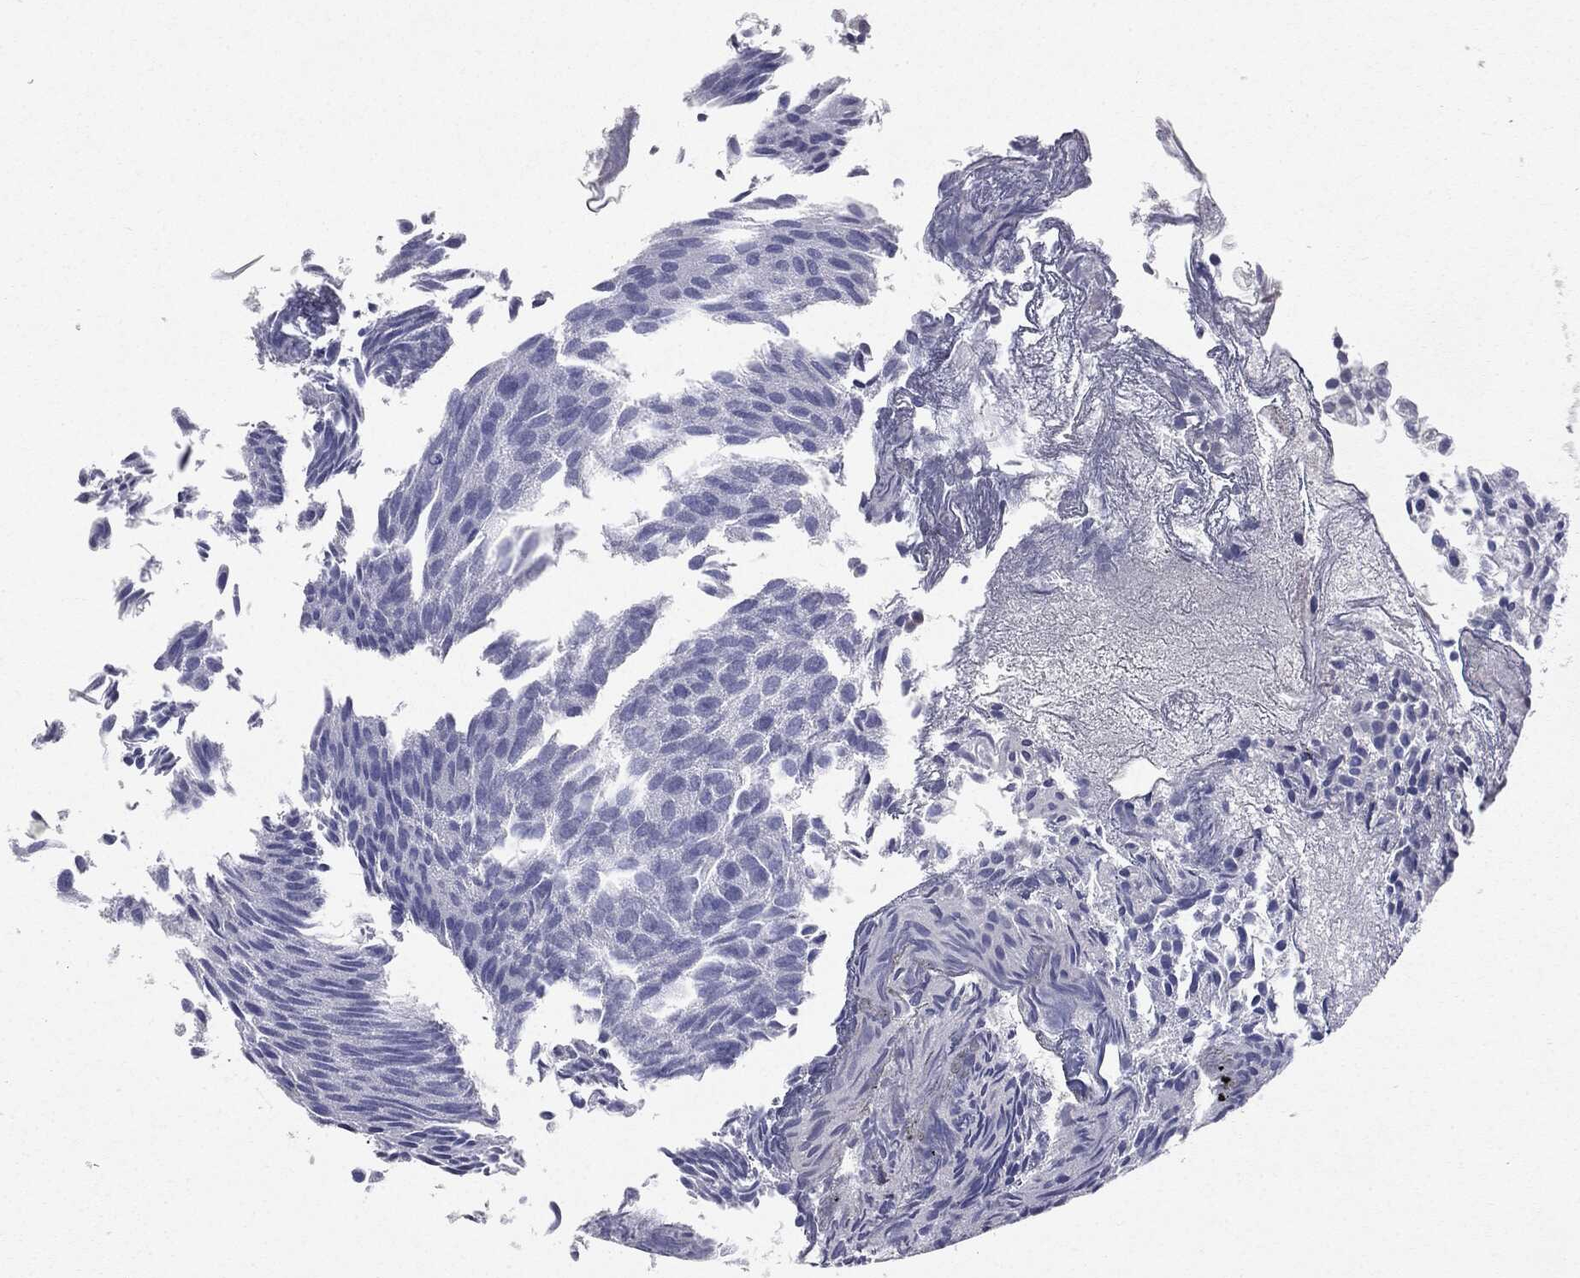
{"staining": {"intensity": "negative", "quantity": "none", "location": "none"}, "tissue": "urothelial cancer", "cell_type": "Tumor cells", "image_type": "cancer", "snomed": [{"axis": "morphology", "description": "Urothelial carcinoma, Low grade"}, {"axis": "topography", "description": "Urinary bladder"}], "caption": "High power microscopy micrograph of an immunohistochemistry micrograph of low-grade urothelial carcinoma, revealing no significant staining in tumor cells. (DAB IHC visualized using brightfield microscopy, high magnification).", "gene": "KIF2C", "patient": {"sex": "male", "age": 89}}